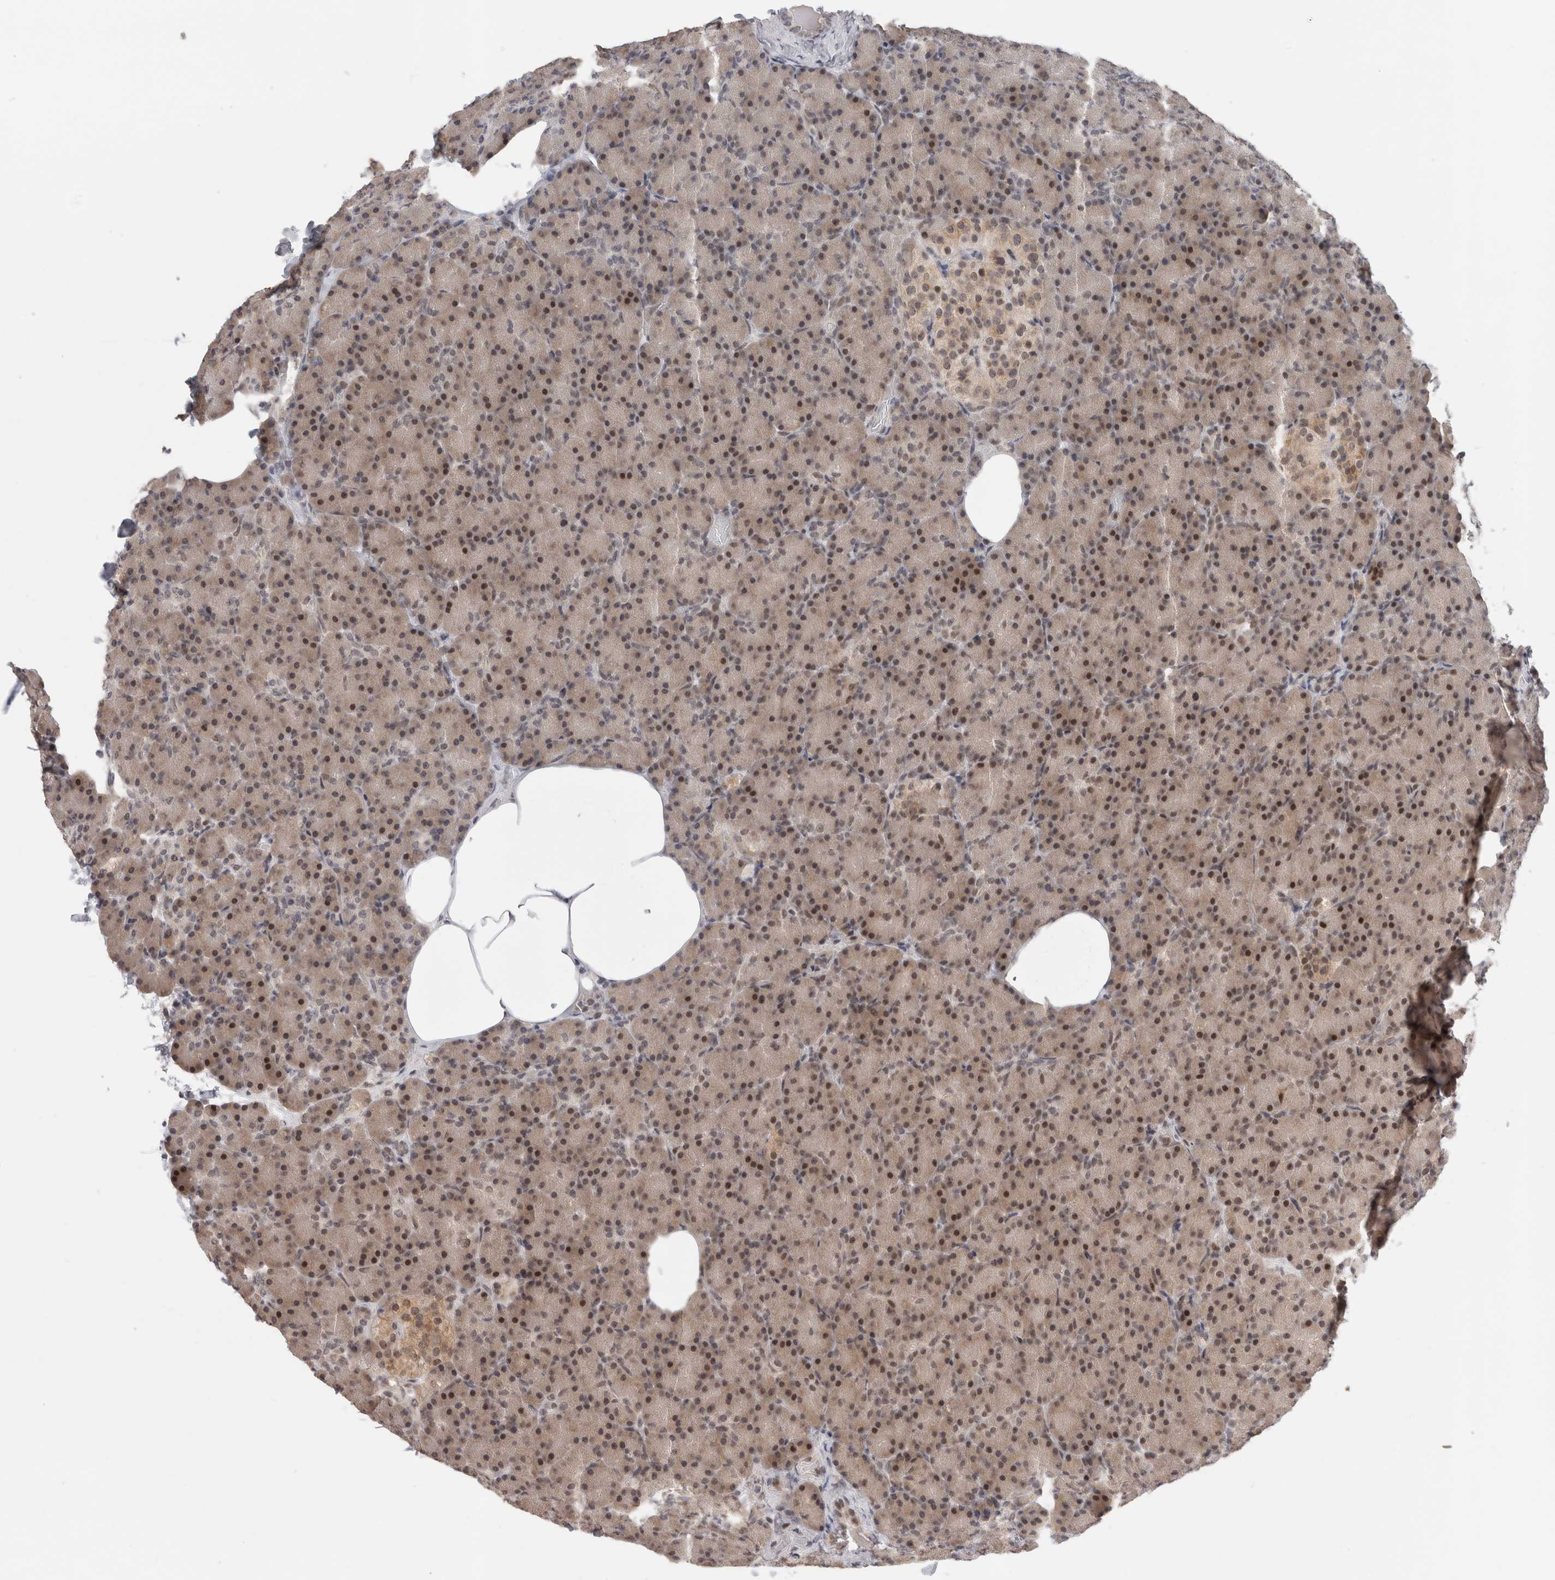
{"staining": {"intensity": "moderate", "quantity": ">75%", "location": "cytoplasmic/membranous,nuclear"}, "tissue": "pancreas", "cell_type": "Exocrine glandular cells", "image_type": "normal", "snomed": [{"axis": "morphology", "description": "Normal tissue, NOS"}, {"axis": "topography", "description": "Pancreas"}], "caption": "High-power microscopy captured an IHC image of normal pancreas, revealing moderate cytoplasmic/membranous,nuclear staining in about >75% of exocrine glandular cells. Nuclei are stained in blue.", "gene": "ZNF521", "patient": {"sex": "female", "age": 43}}